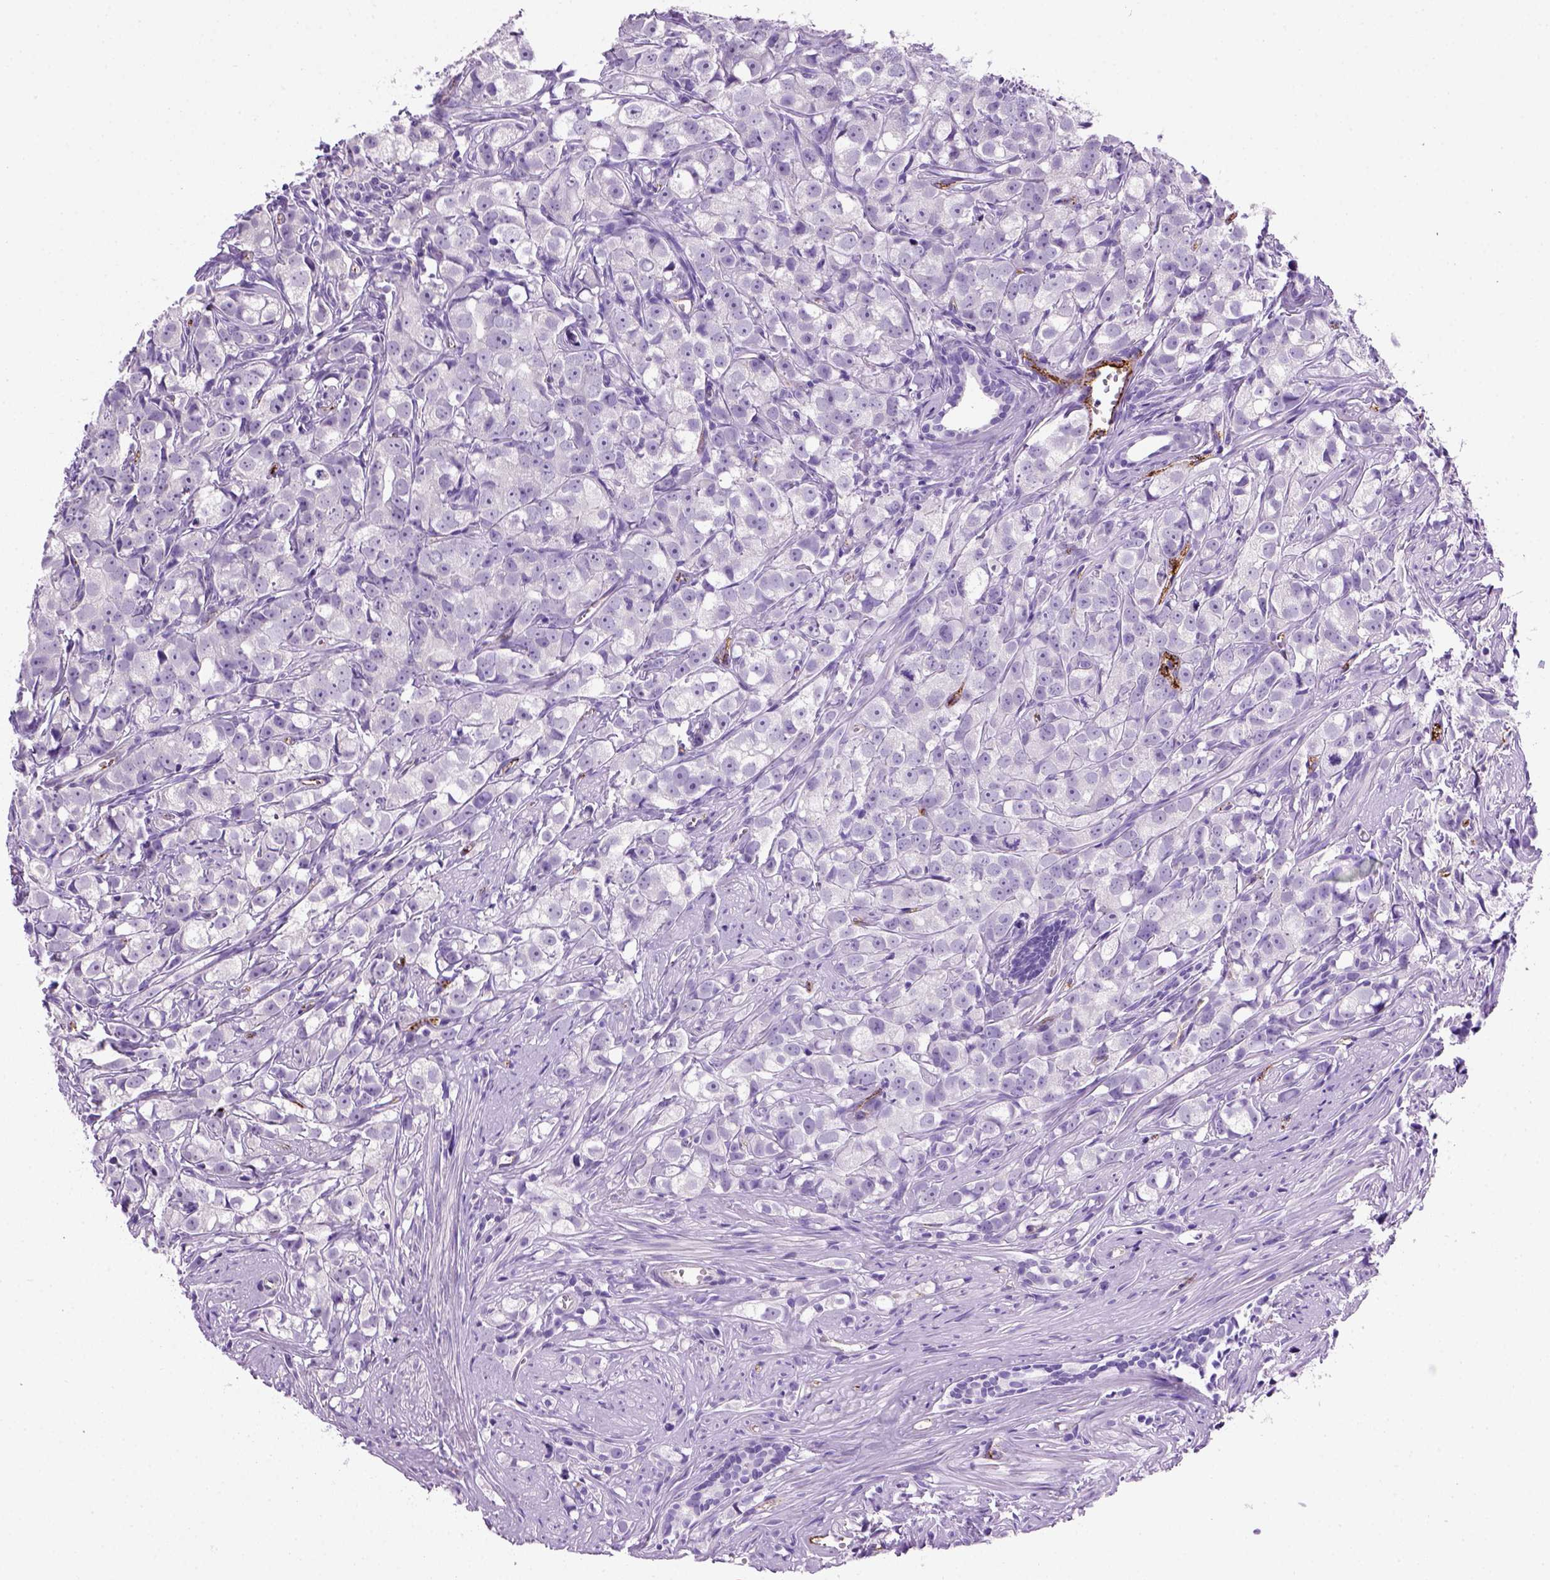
{"staining": {"intensity": "negative", "quantity": "none", "location": "none"}, "tissue": "prostate cancer", "cell_type": "Tumor cells", "image_type": "cancer", "snomed": [{"axis": "morphology", "description": "Adenocarcinoma, High grade"}, {"axis": "topography", "description": "Prostate"}], "caption": "DAB (3,3'-diaminobenzidine) immunohistochemical staining of human prostate high-grade adenocarcinoma exhibits no significant staining in tumor cells.", "gene": "VWF", "patient": {"sex": "male", "age": 68}}